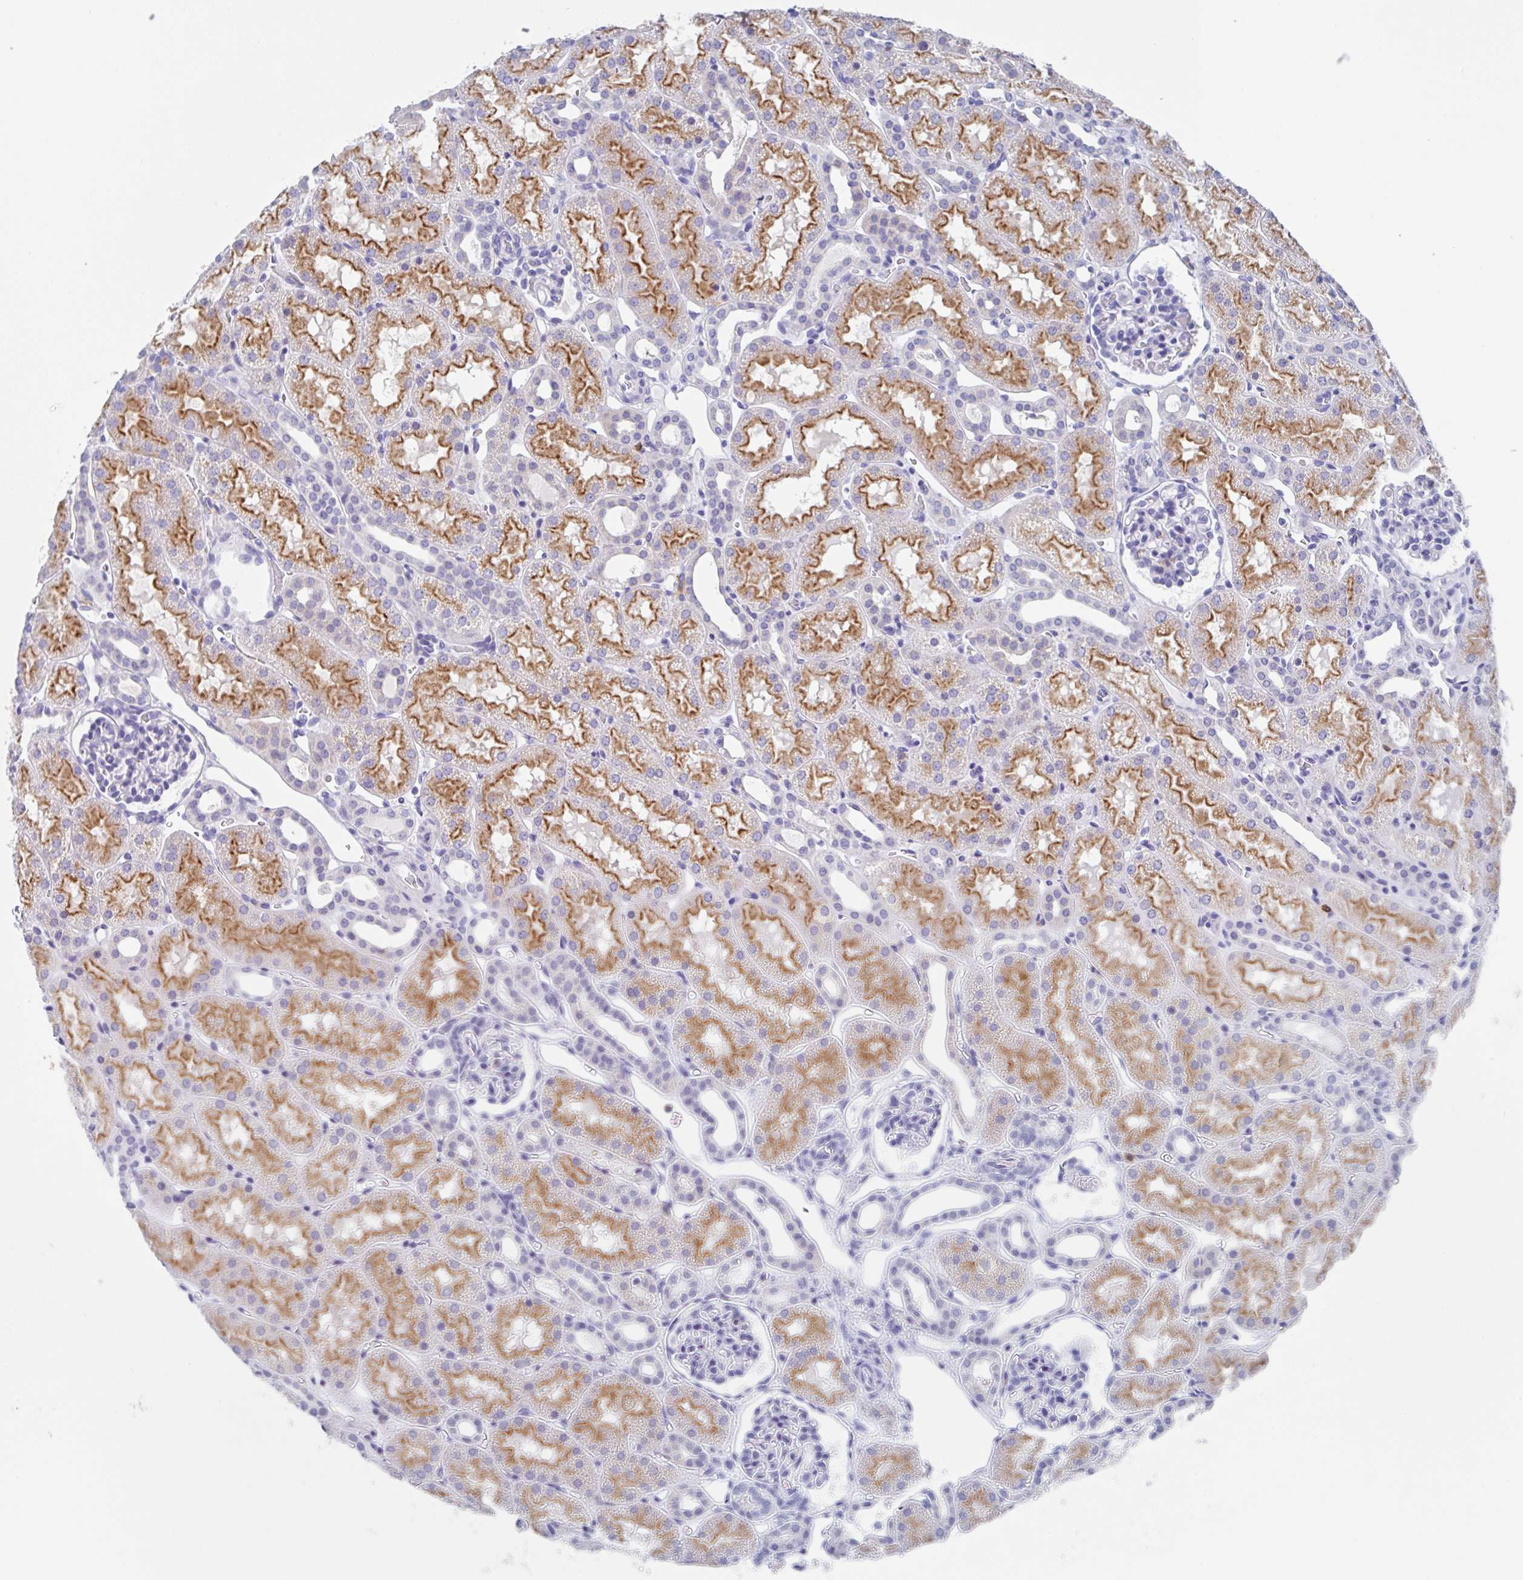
{"staining": {"intensity": "negative", "quantity": "none", "location": "none"}, "tissue": "kidney", "cell_type": "Cells in glomeruli", "image_type": "normal", "snomed": [{"axis": "morphology", "description": "Normal tissue, NOS"}, {"axis": "topography", "description": "Kidney"}], "caption": "IHC of normal kidney exhibits no staining in cells in glomeruli. (DAB immunohistochemistry (IHC) with hematoxylin counter stain).", "gene": "FCGR3A", "patient": {"sex": "male", "age": 2}}